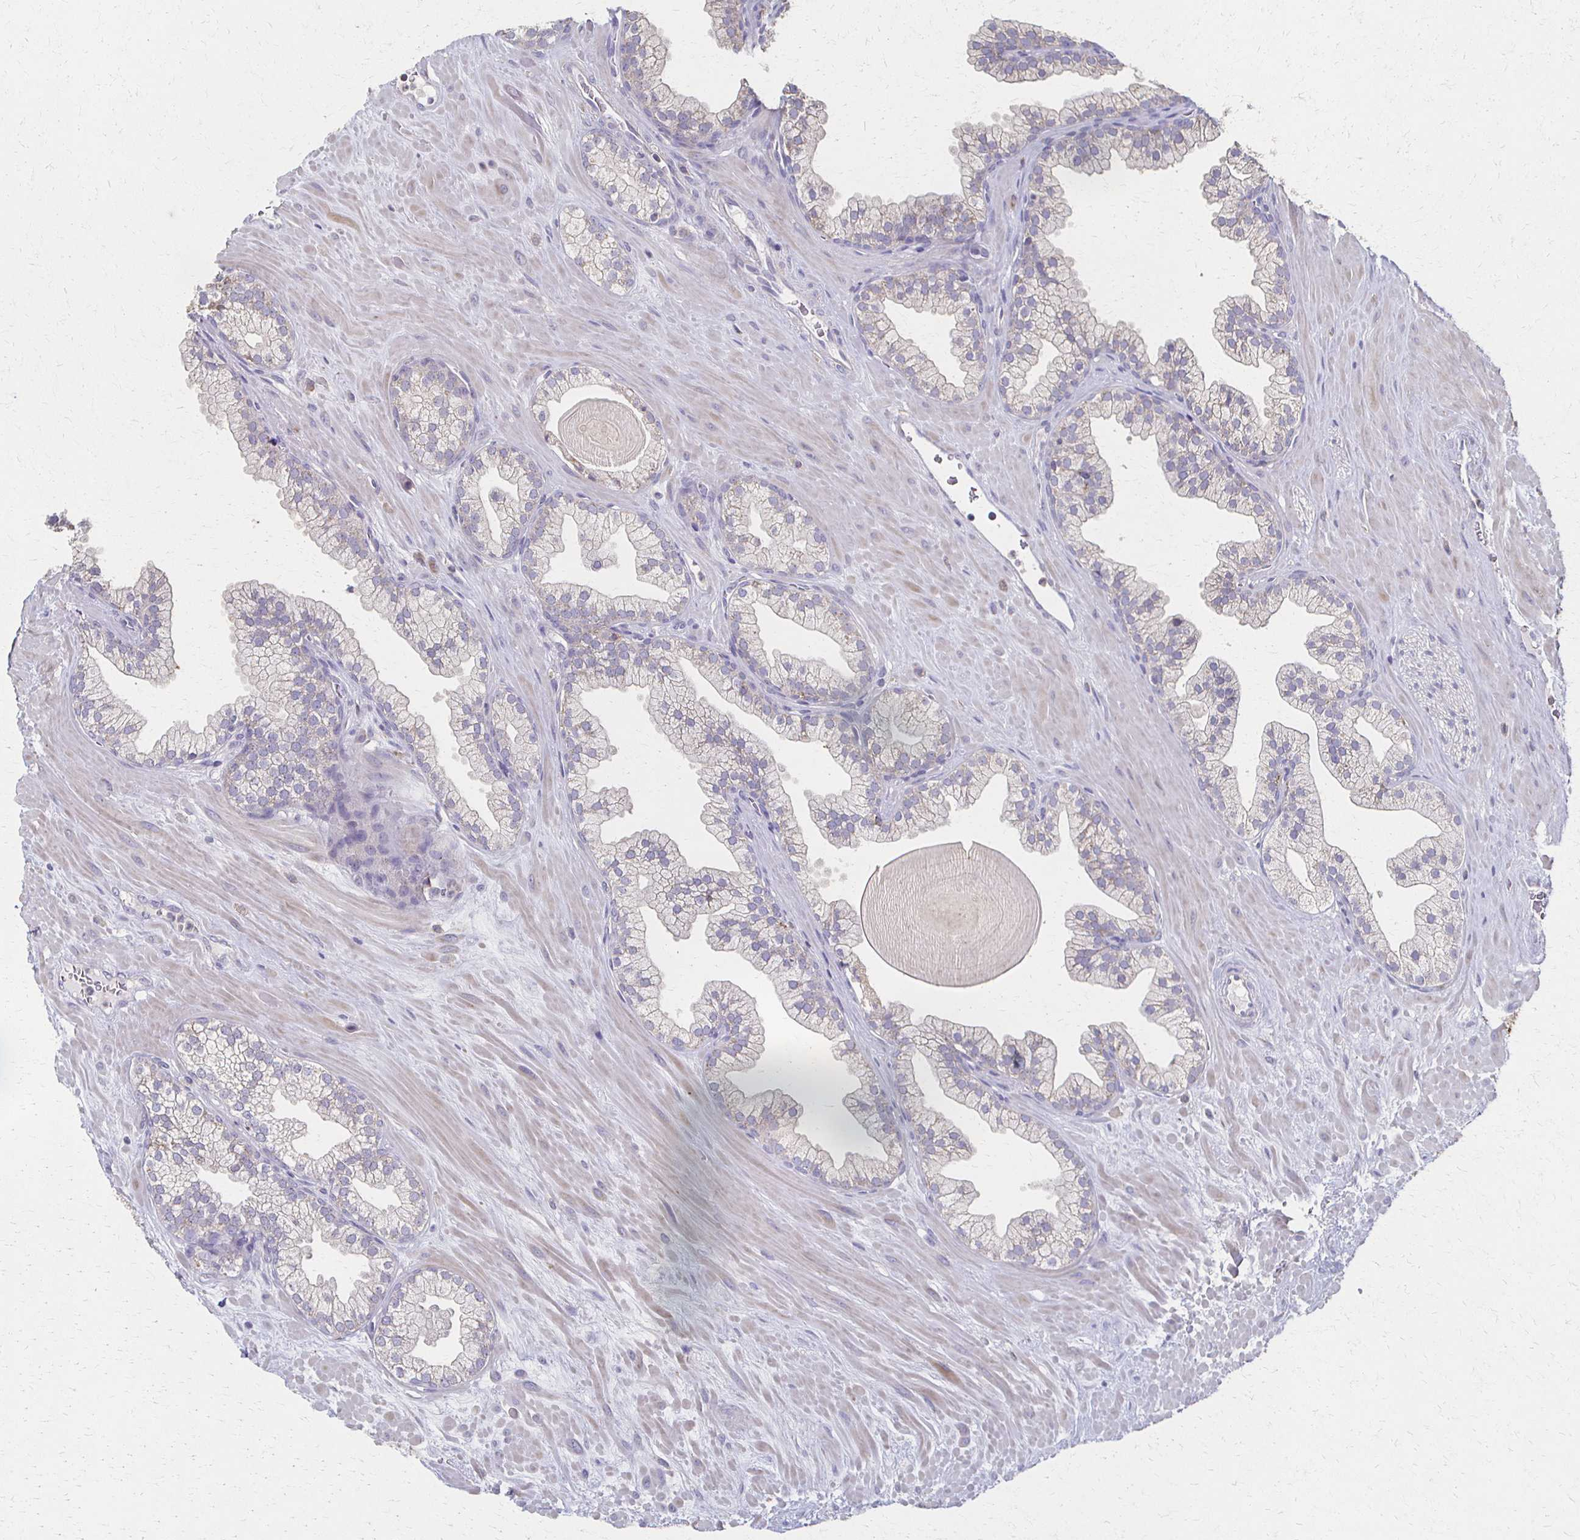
{"staining": {"intensity": "negative", "quantity": "none", "location": "none"}, "tissue": "prostate", "cell_type": "Glandular cells", "image_type": "normal", "snomed": [{"axis": "morphology", "description": "Normal tissue, NOS"}, {"axis": "topography", "description": "Prostate"}, {"axis": "topography", "description": "Peripheral nerve tissue"}], "caption": "High magnification brightfield microscopy of benign prostate stained with DAB (brown) and counterstained with hematoxylin (blue): glandular cells show no significant positivity. (Brightfield microscopy of DAB (3,3'-diaminobenzidine) IHC at high magnification).", "gene": "CX3CR1", "patient": {"sex": "male", "age": 61}}